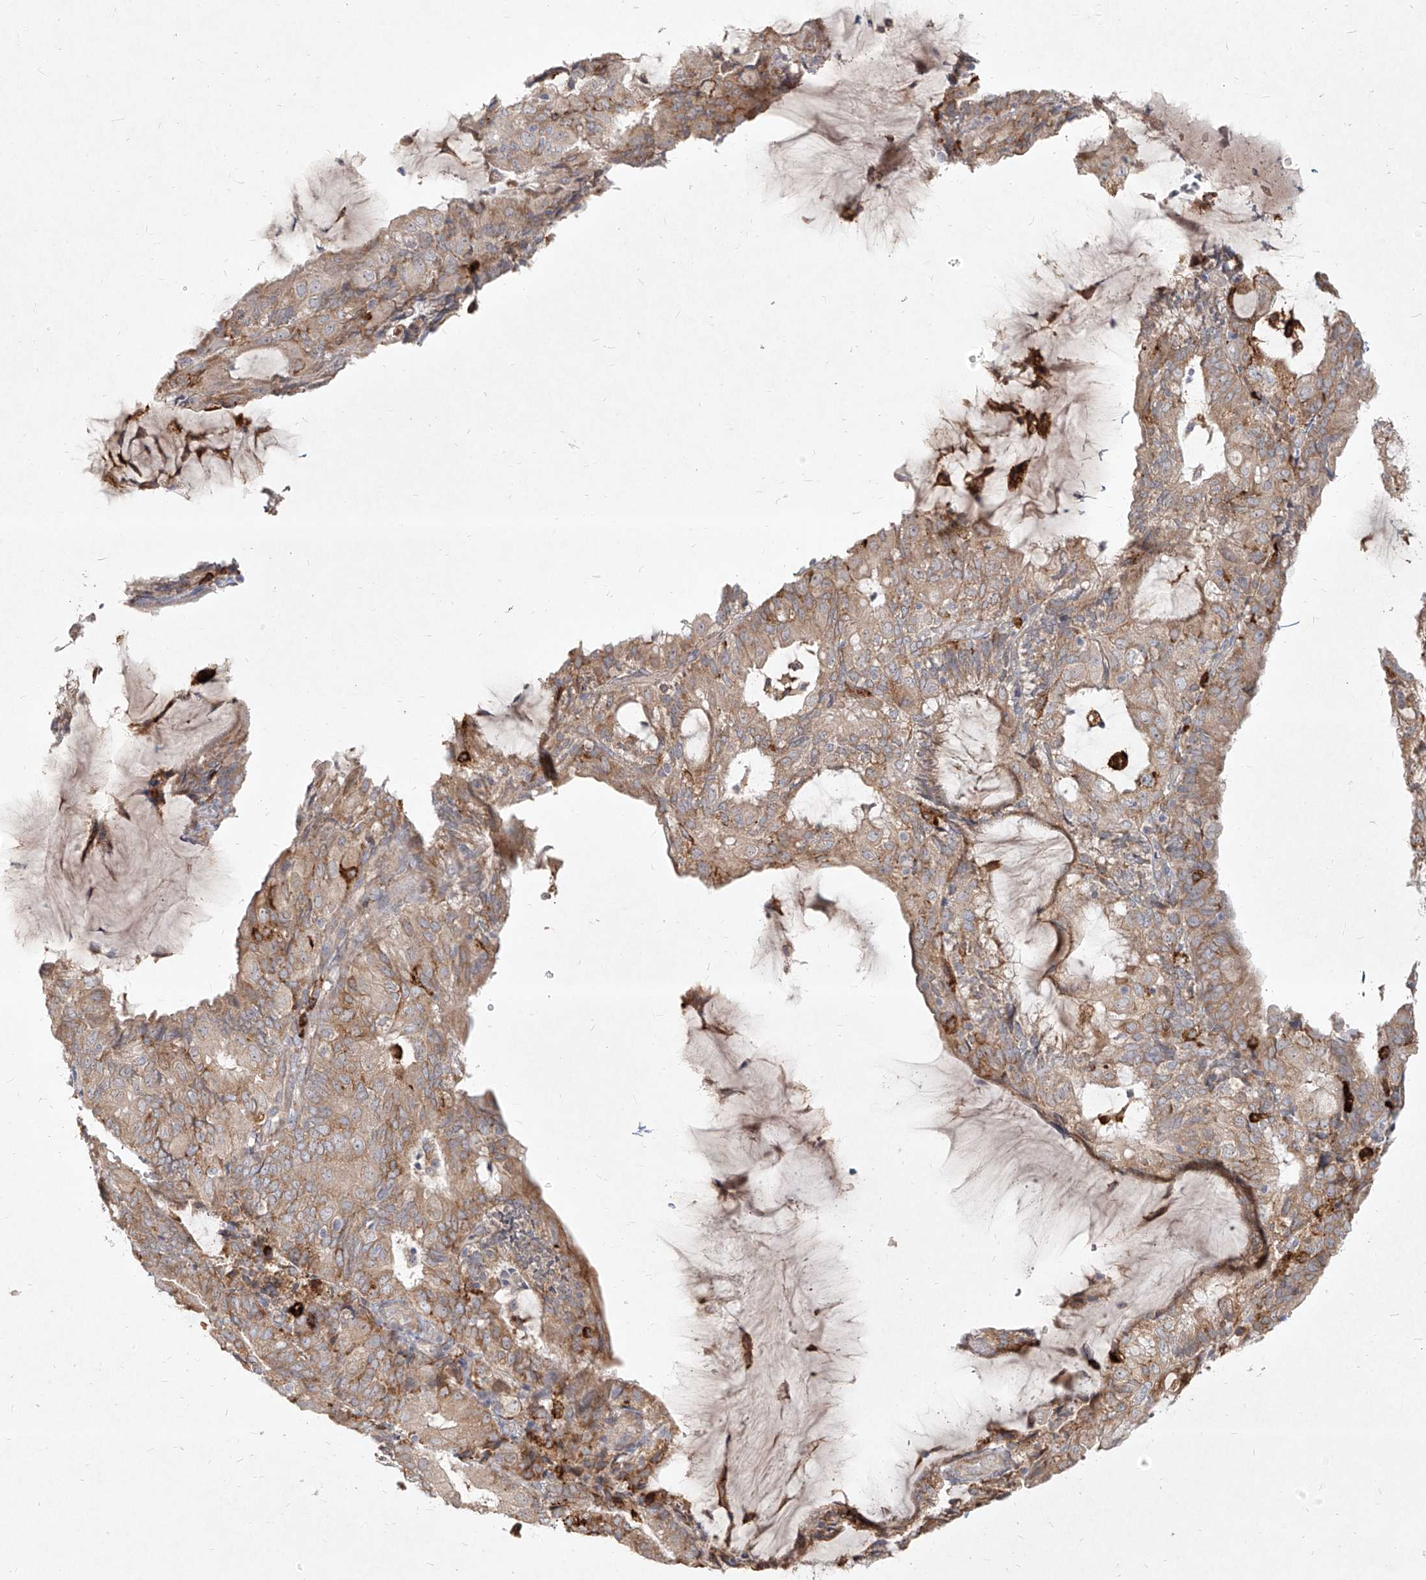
{"staining": {"intensity": "moderate", "quantity": ">75%", "location": "cytoplasmic/membranous"}, "tissue": "endometrial cancer", "cell_type": "Tumor cells", "image_type": "cancer", "snomed": [{"axis": "morphology", "description": "Adenocarcinoma, NOS"}, {"axis": "topography", "description": "Endometrium"}], "caption": "Immunohistochemical staining of endometrial adenocarcinoma reveals moderate cytoplasmic/membranous protein positivity in about >75% of tumor cells. The staining is performed using DAB brown chromogen to label protein expression. The nuclei are counter-stained blue using hematoxylin.", "gene": "CD209", "patient": {"sex": "female", "age": 81}}